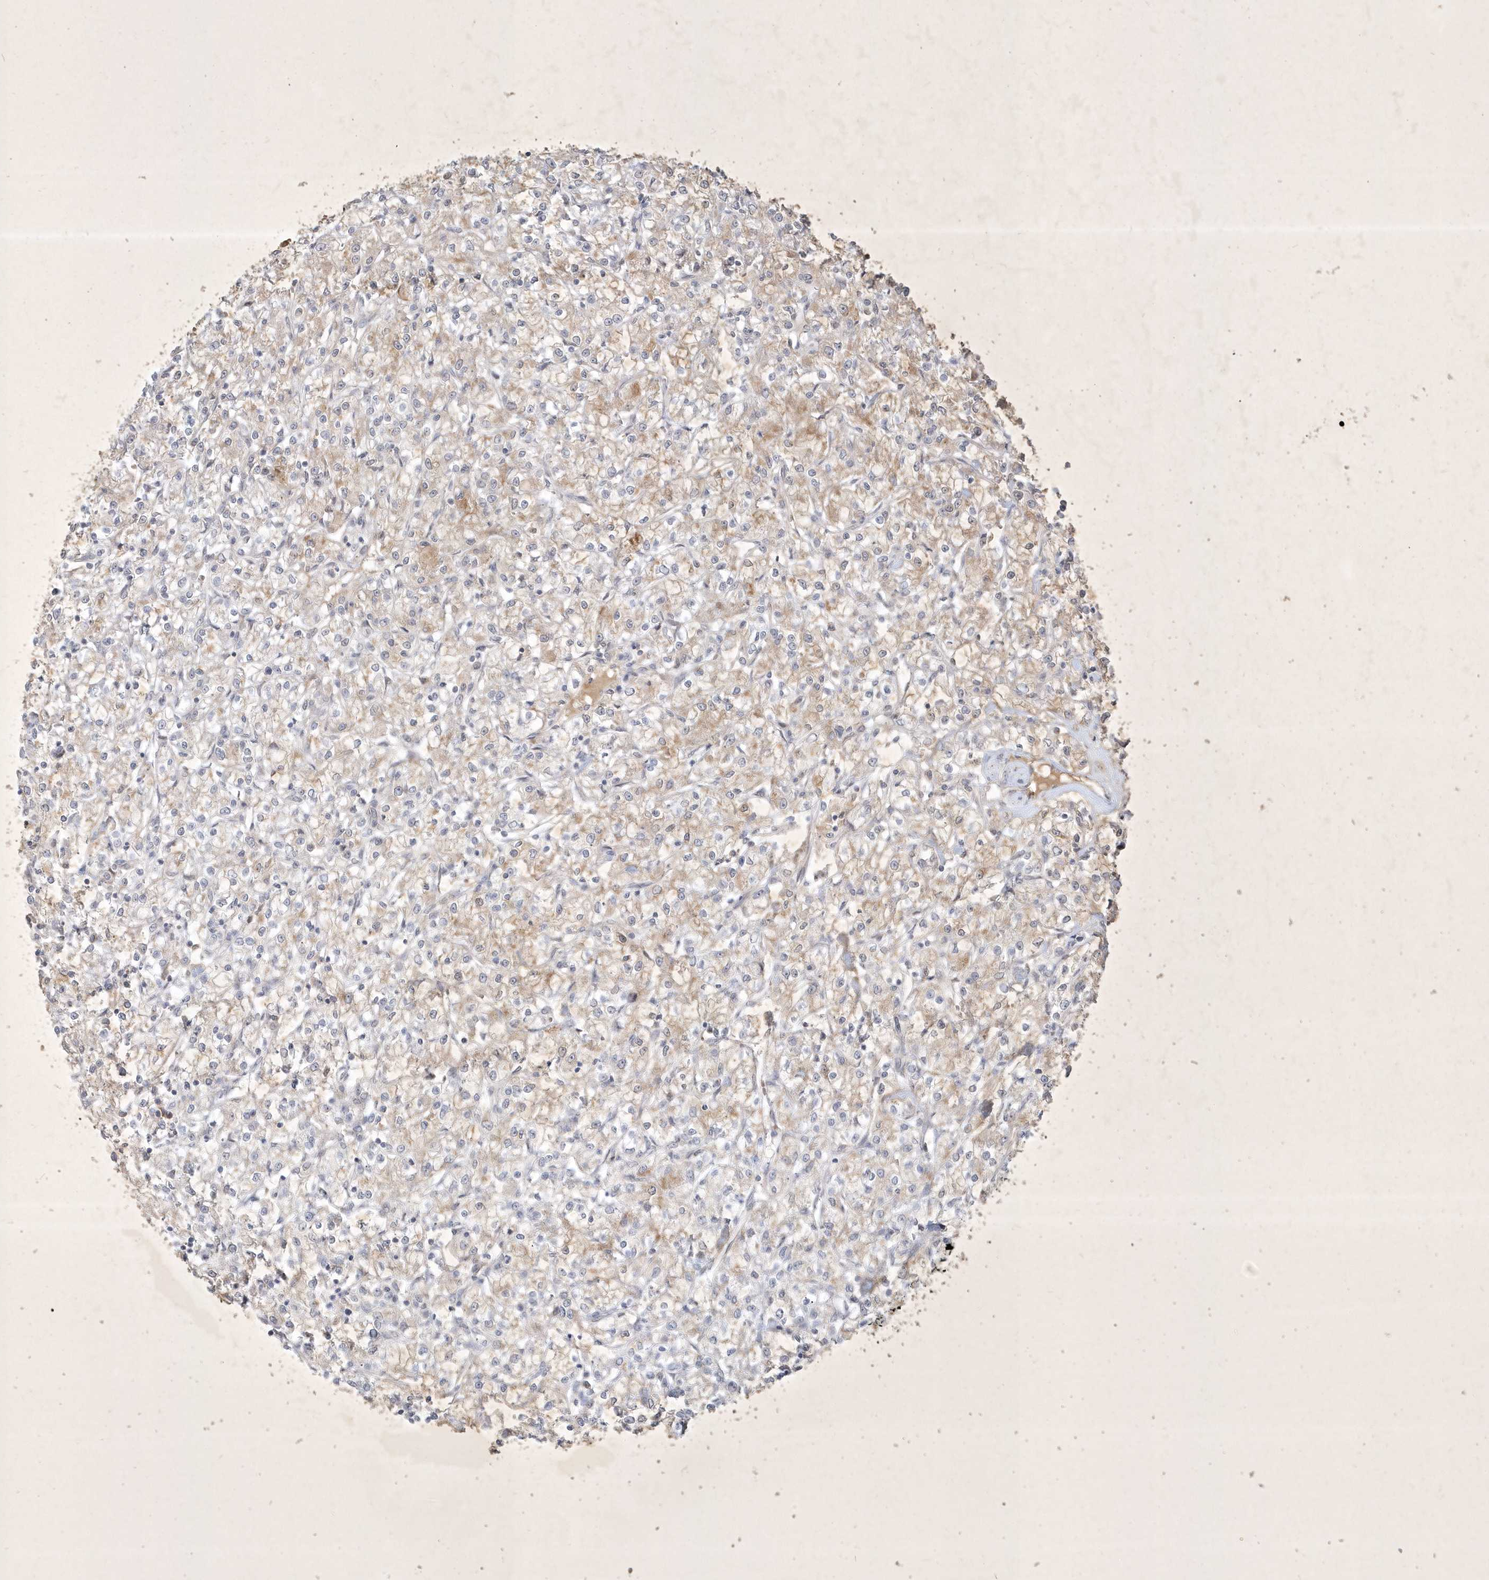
{"staining": {"intensity": "weak", "quantity": "25%-75%", "location": "cytoplasmic/membranous"}, "tissue": "renal cancer", "cell_type": "Tumor cells", "image_type": "cancer", "snomed": [{"axis": "morphology", "description": "Adenocarcinoma, NOS"}, {"axis": "topography", "description": "Kidney"}], "caption": "This is a histology image of IHC staining of renal cancer, which shows weak staining in the cytoplasmic/membranous of tumor cells.", "gene": "BOD1", "patient": {"sex": "female", "age": 59}}